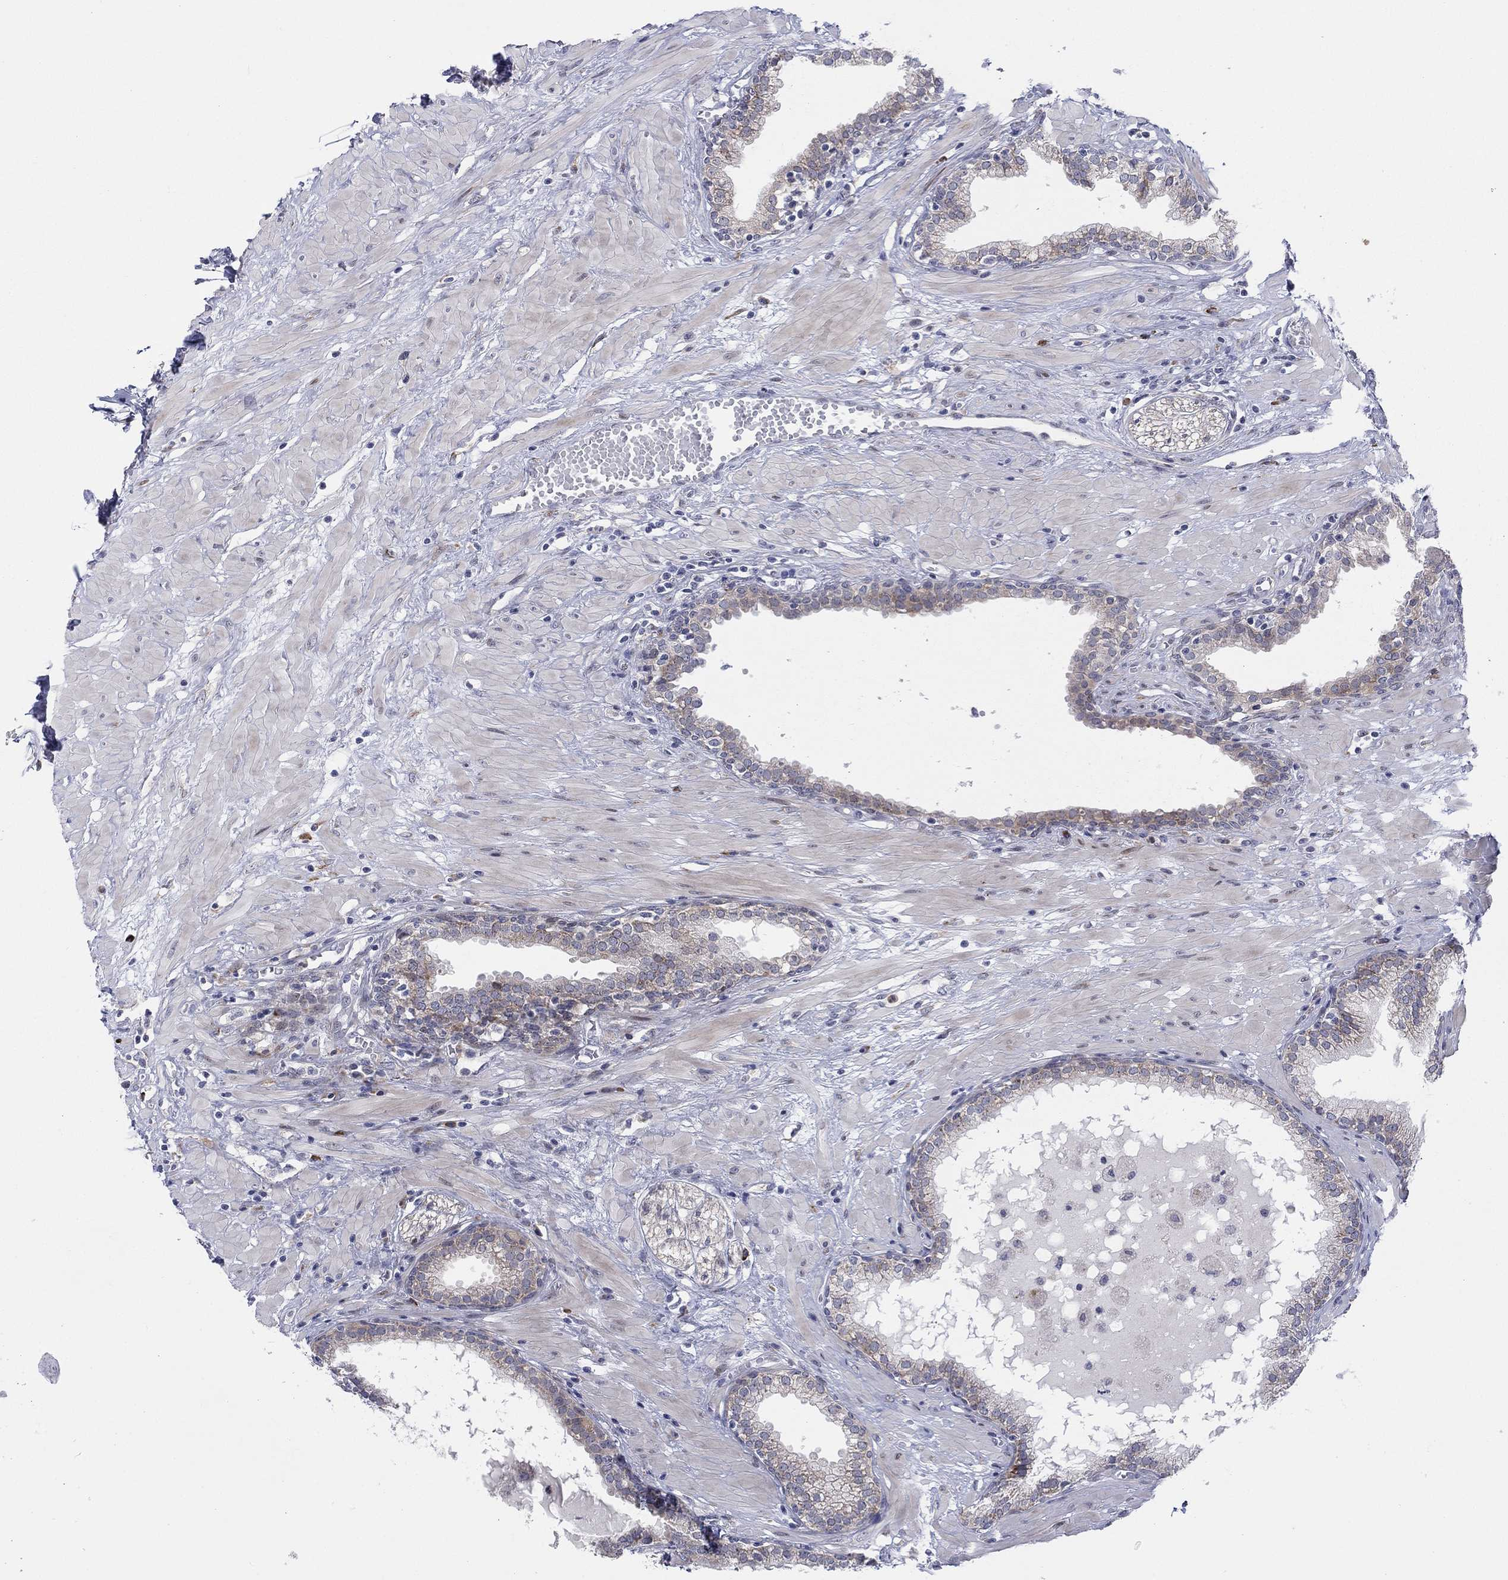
{"staining": {"intensity": "weak", "quantity": "25%-75%", "location": "cytoplasmic/membranous"}, "tissue": "prostate", "cell_type": "Glandular cells", "image_type": "normal", "snomed": [{"axis": "morphology", "description": "Normal tissue, NOS"}, {"axis": "topography", "description": "Prostate"}], "caption": "Prostate stained for a protein (brown) displays weak cytoplasmic/membranous positive expression in about 25%-75% of glandular cells.", "gene": "TTC21B", "patient": {"sex": "male", "age": 64}}